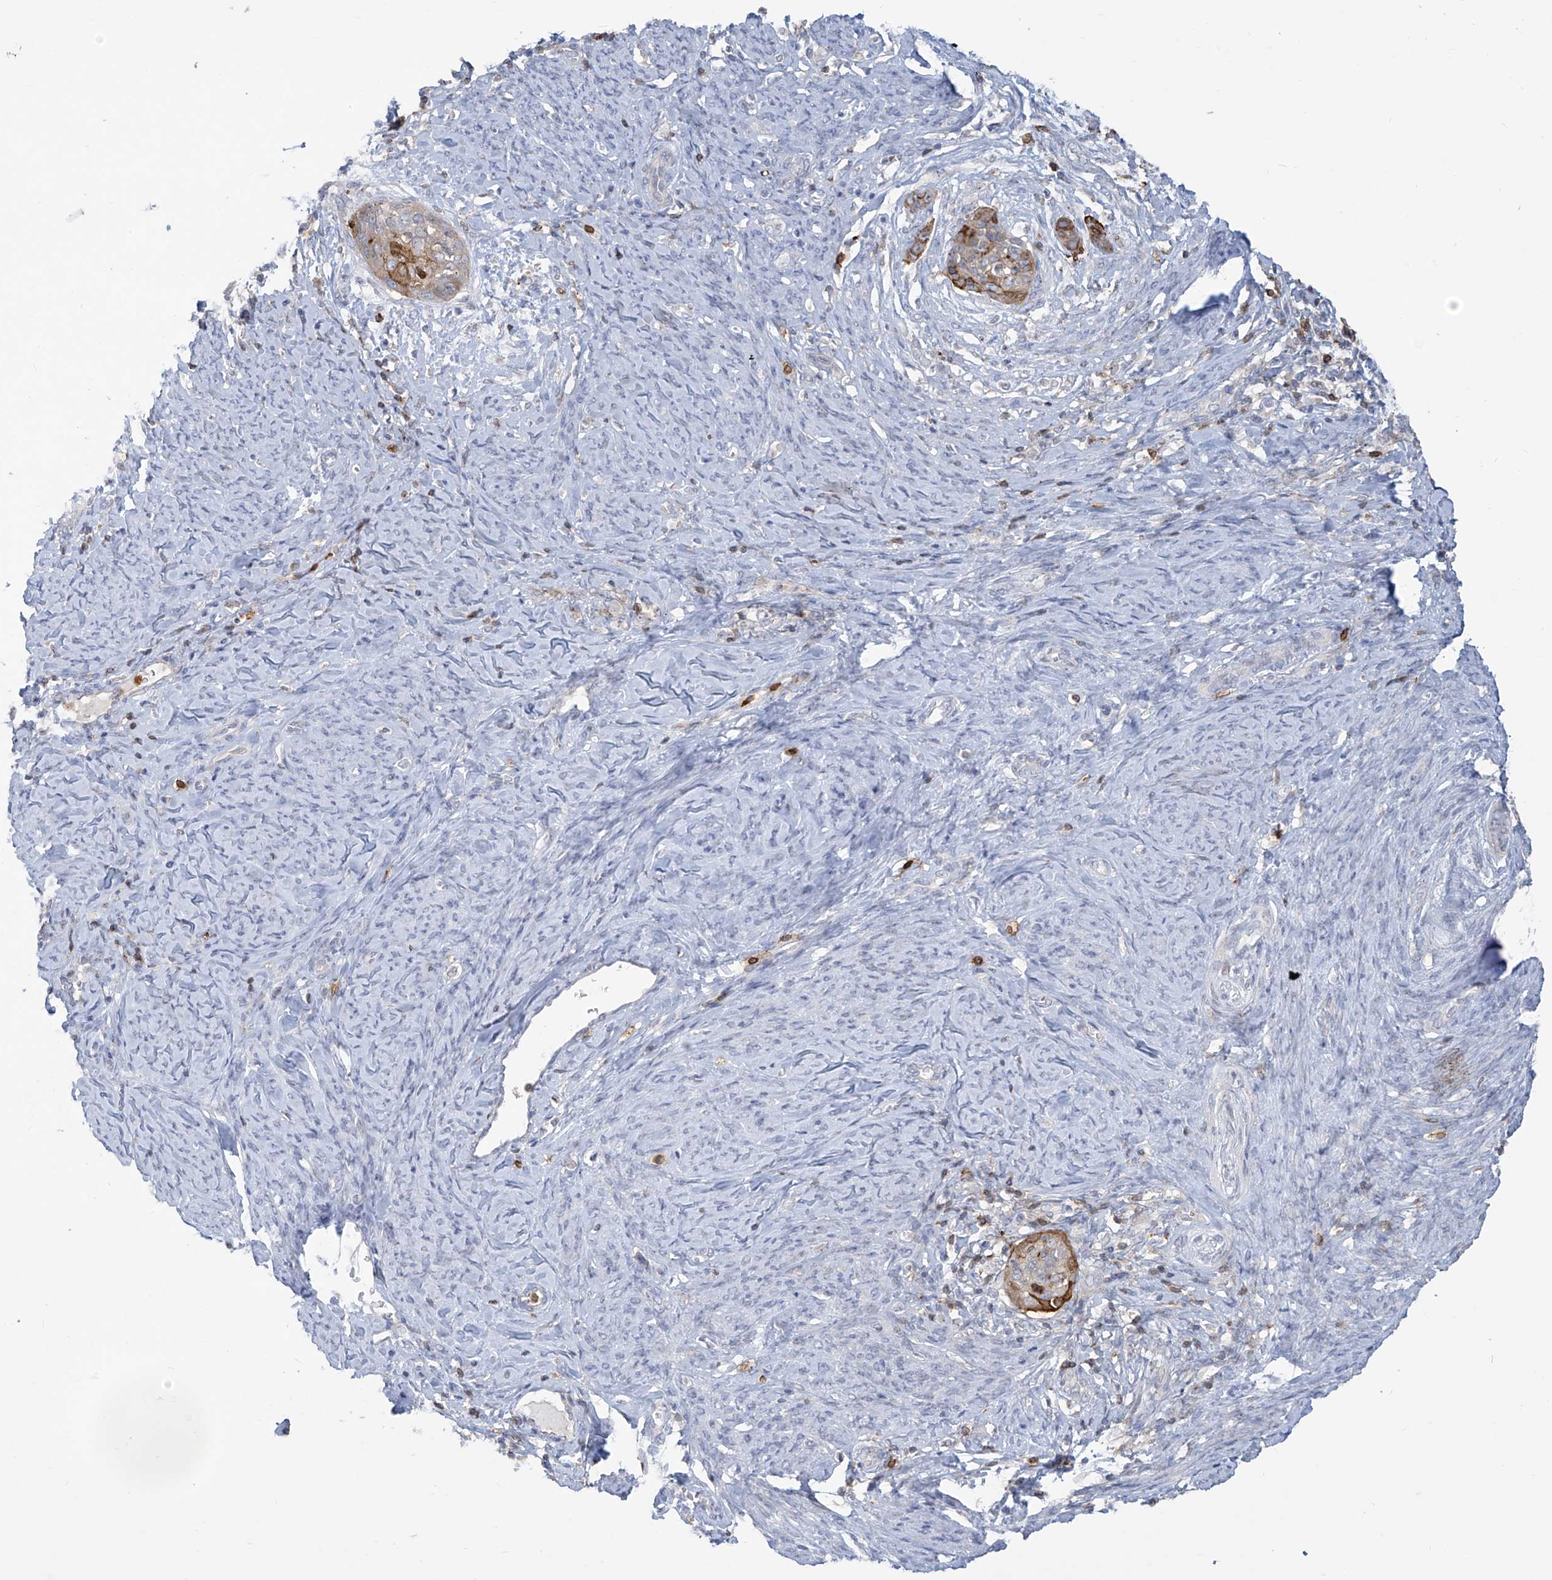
{"staining": {"intensity": "moderate", "quantity": "<25%", "location": "cytoplasmic/membranous"}, "tissue": "cervical cancer", "cell_type": "Tumor cells", "image_type": "cancer", "snomed": [{"axis": "morphology", "description": "Squamous cell carcinoma, NOS"}, {"axis": "topography", "description": "Cervix"}], "caption": "Immunohistochemistry of human cervical cancer (squamous cell carcinoma) displays low levels of moderate cytoplasmic/membranous expression in approximately <25% of tumor cells. (DAB IHC, brown staining for protein, blue staining for nuclei).", "gene": "NOTO", "patient": {"sex": "female", "age": 33}}